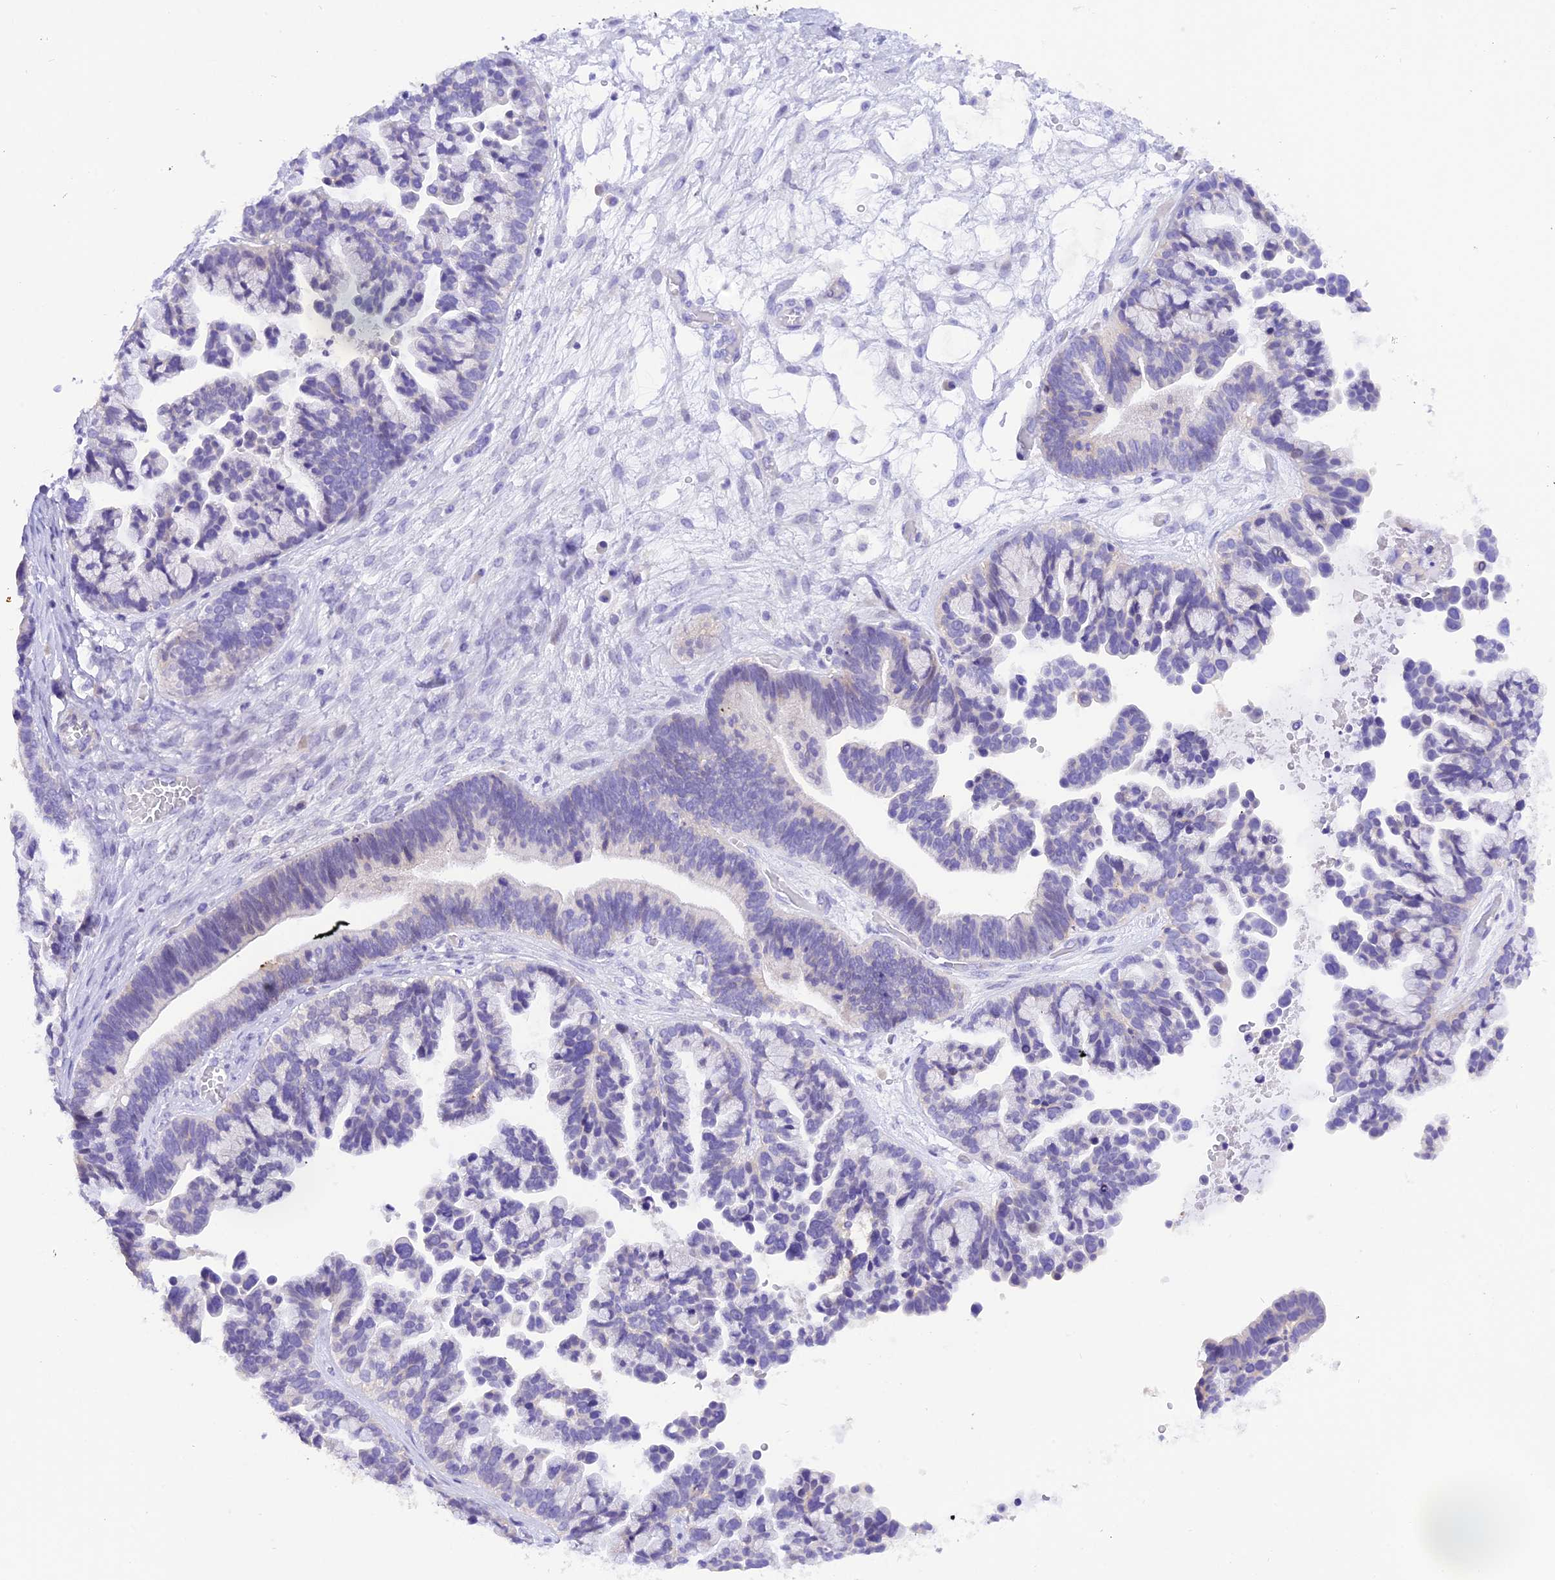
{"staining": {"intensity": "negative", "quantity": "none", "location": "none"}, "tissue": "ovarian cancer", "cell_type": "Tumor cells", "image_type": "cancer", "snomed": [{"axis": "morphology", "description": "Cystadenocarcinoma, serous, NOS"}, {"axis": "topography", "description": "Ovary"}], "caption": "An IHC image of ovarian serous cystadenocarcinoma is shown. There is no staining in tumor cells of ovarian serous cystadenocarcinoma. Brightfield microscopy of IHC stained with DAB (brown) and hematoxylin (blue), captured at high magnification.", "gene": "COL6A5", "patient": {"sex": "female", "age": 56}}